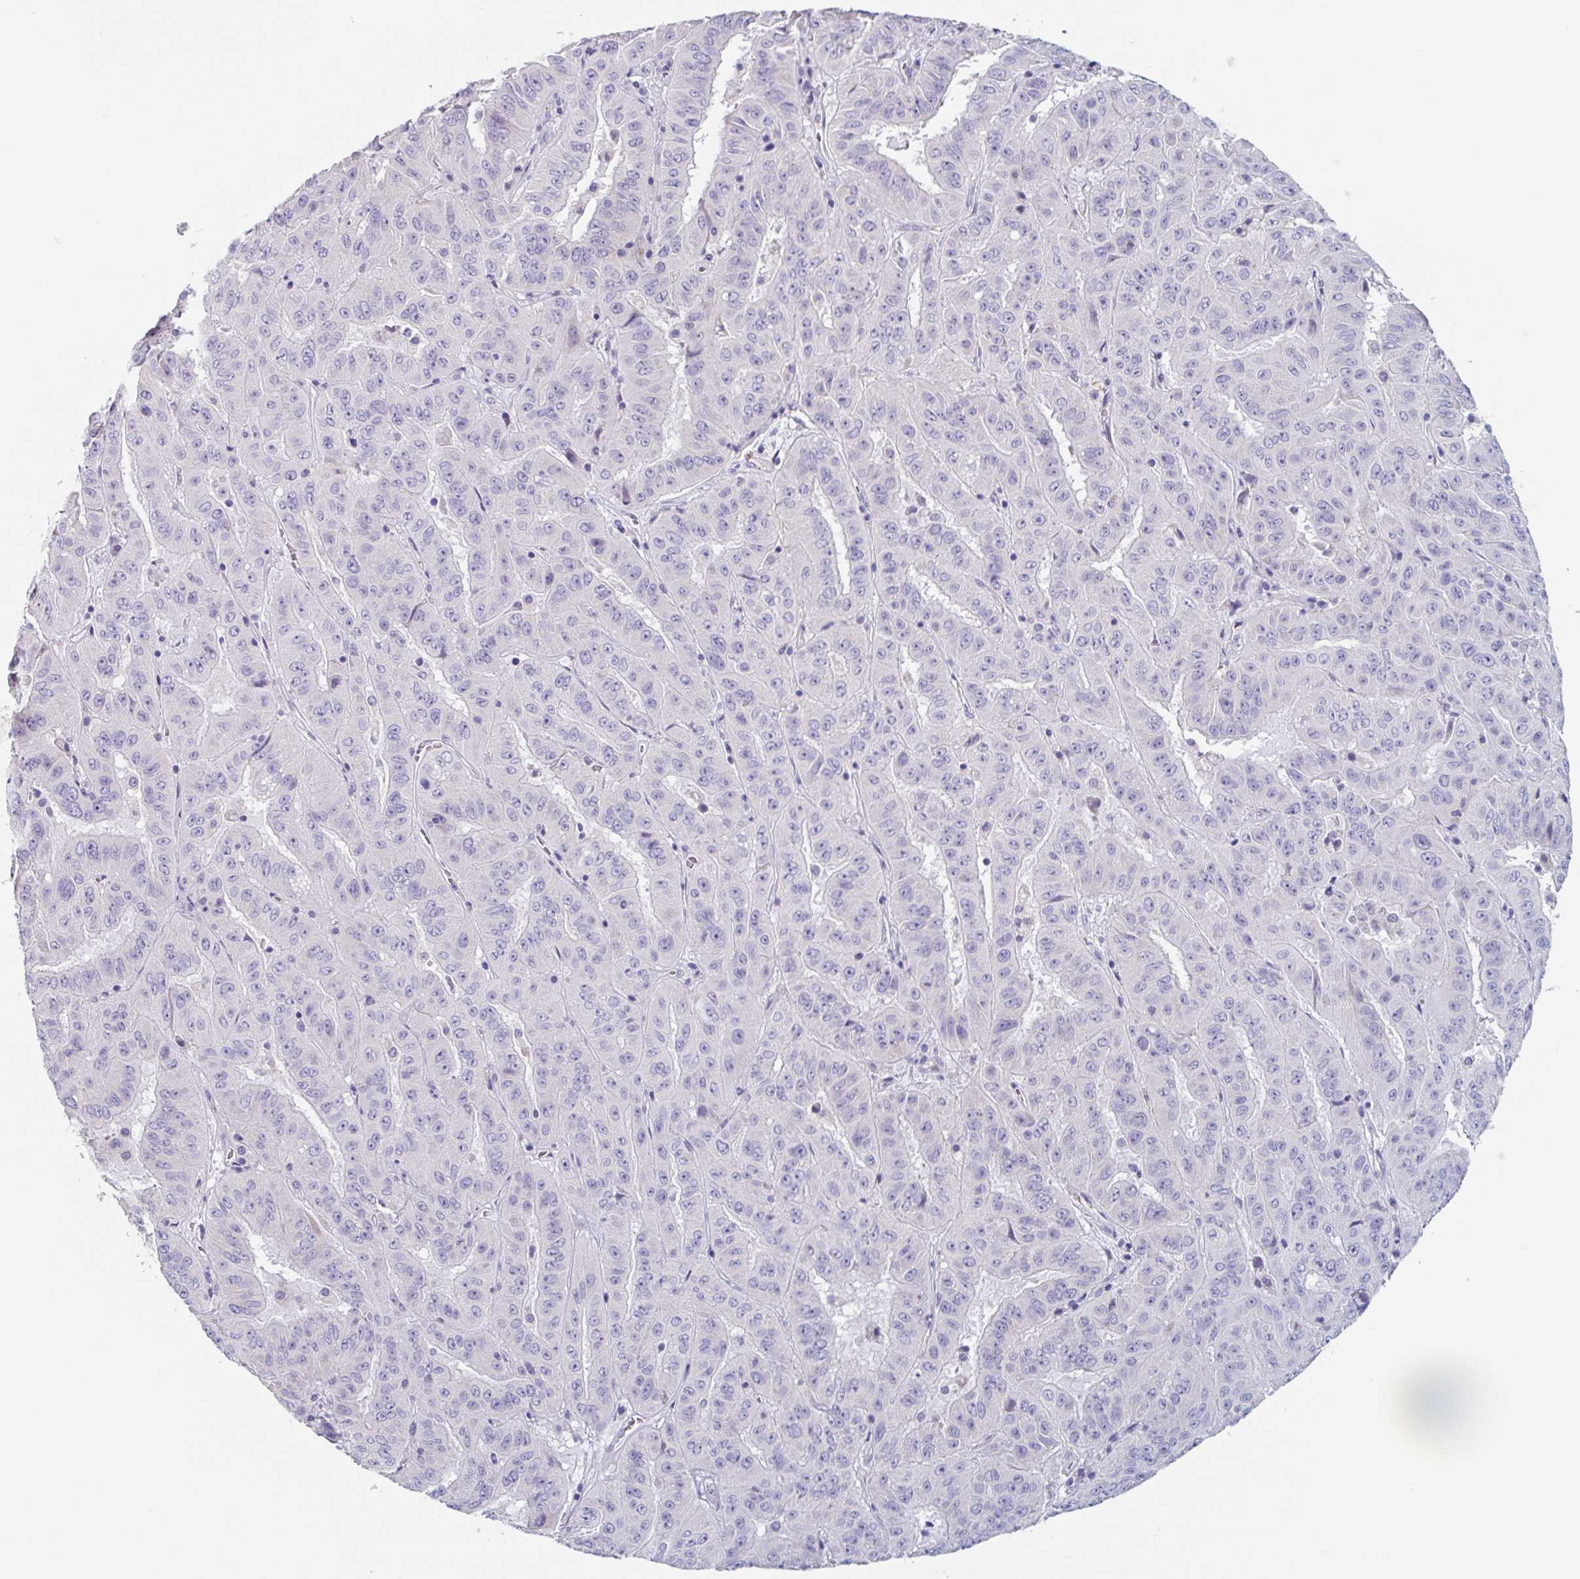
{"staining": {"intensity": "negative", "quantity": "none", "location": "none"}, "tissue": "pancreatic cancer", "cell_type": "Tumor cells", "image_type": "cancer", "snomed": [{"axis": "morphology", "description": "Adenocarcinoma, NOS"}, {"axis": "topography", "description": "Pancreas"}], "caption": "DAB (3,3'-diaminobenzidine) immunohistochemical staining of human pancreatic cancer (adenocarcinoma) demonstrates no significant expression in tumor cells.", "gene": "ABHD16A", "patient": {"sex": "male", "age": 63}}